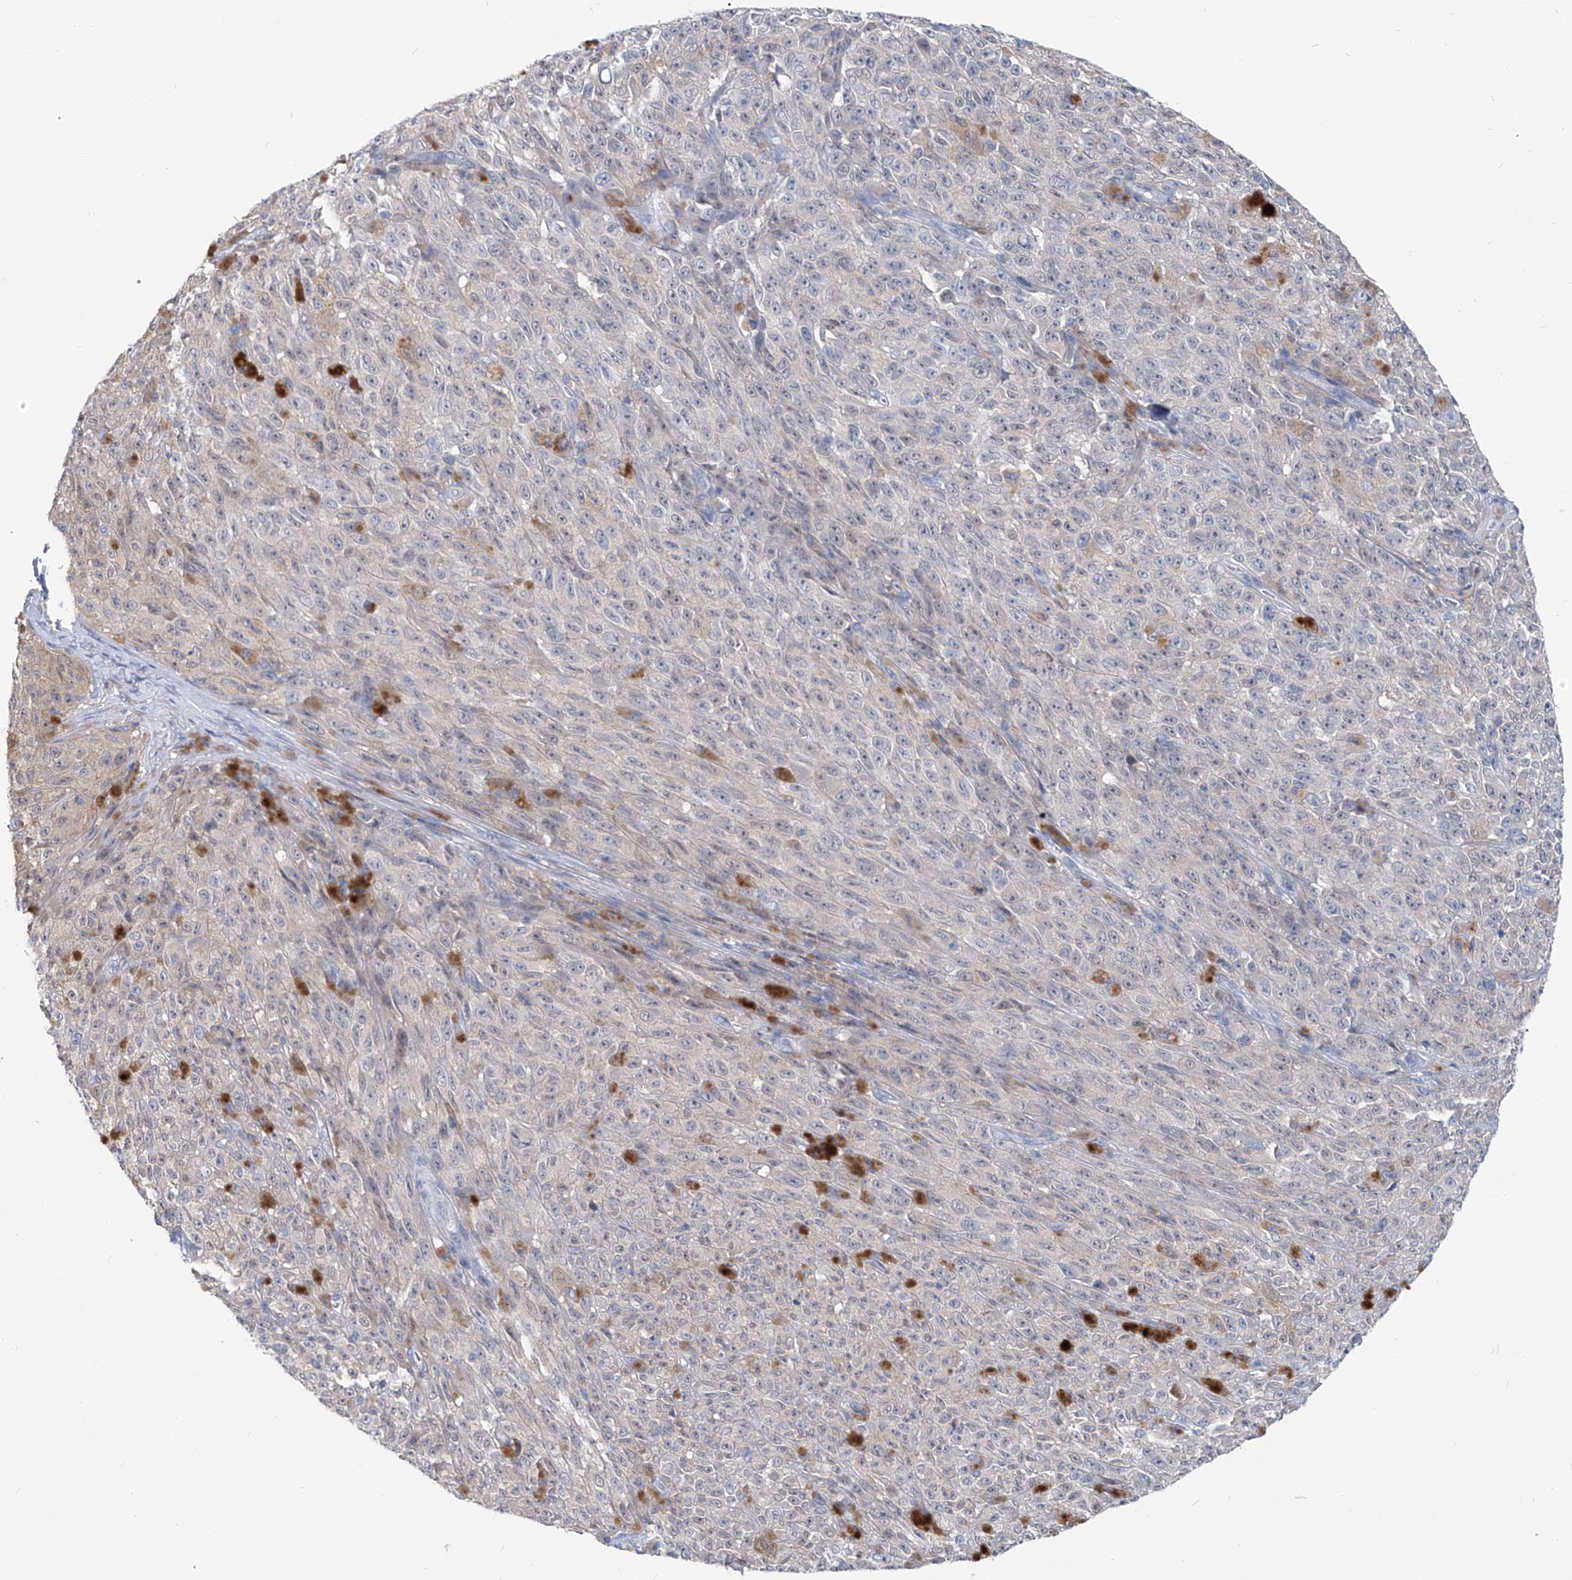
{"staining": {"intensity": "negative", "quantity": "none", "location": "none"}, "tissue": "melanoma", "cell_type": "Tumor cells", "image_type": "cancer", "snomed": [{"axis": "morphology", "description": "Malignant melanoma, NOS"}, {"axis": "topography", "description": "Skin"}], "caption": "A histopathology image of human malignant melanoma is negative for staining in tumor cells.", "gene": "UFL1", "patient": {"sex": "female", "age": 82}}